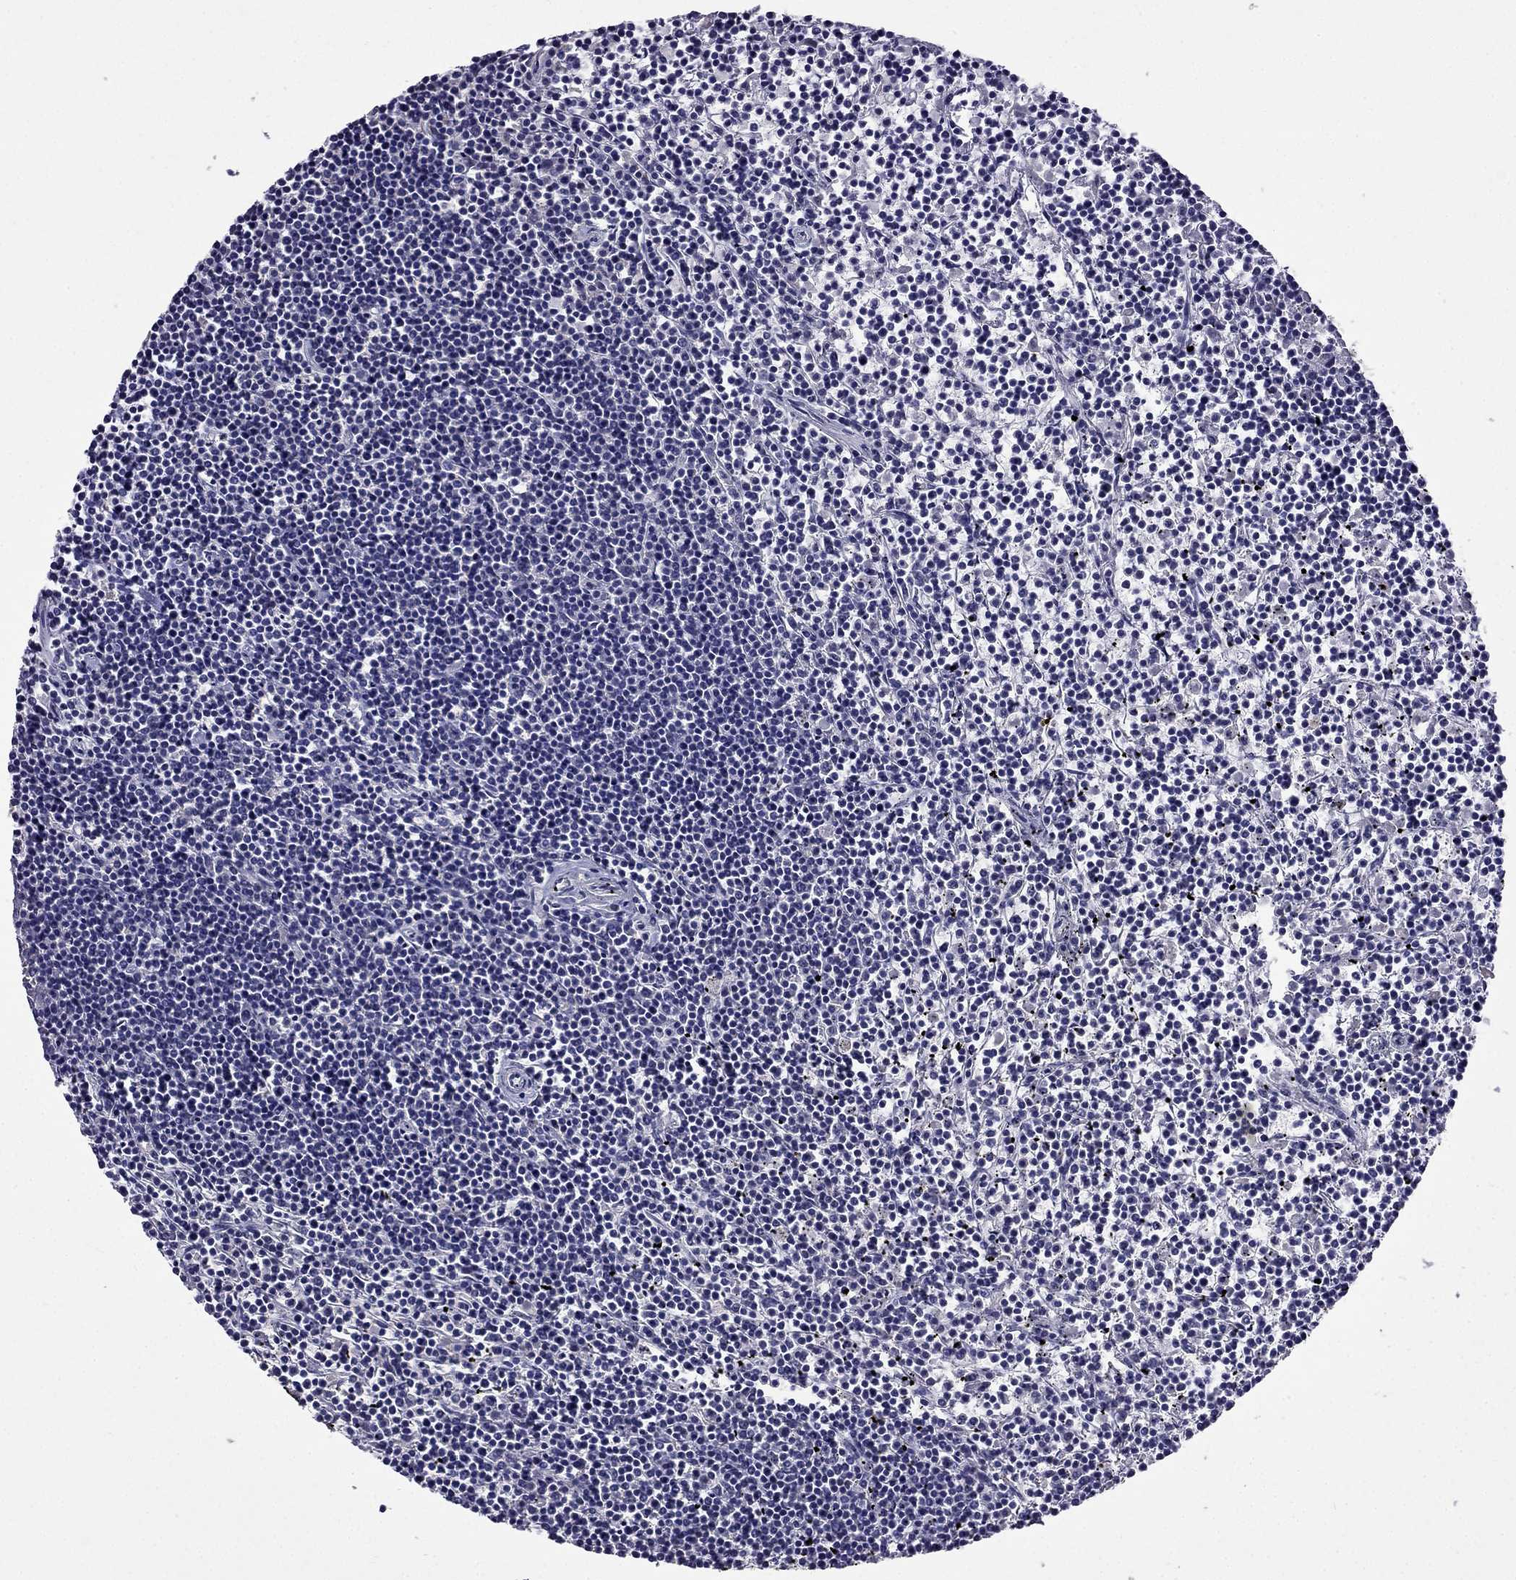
{"staining": {"intensity": "negative", "quantity": "none", "location": "none"}, "tissue": "lymphoma", "cell_type": "Tumor cells", "image_type": "cancer", "snomed": [{"axis": "morphology", "description": "Malignant lymphoma, non-Hodgkin's type, Low grade"}, {"axis": "topography", "description": "Spleen"}], "caption": "The micrograph reveals no significant staining in tumor cells of lymphoma.", "gene": "AQP9", "patient": {"sex": "female", "age": 19}}